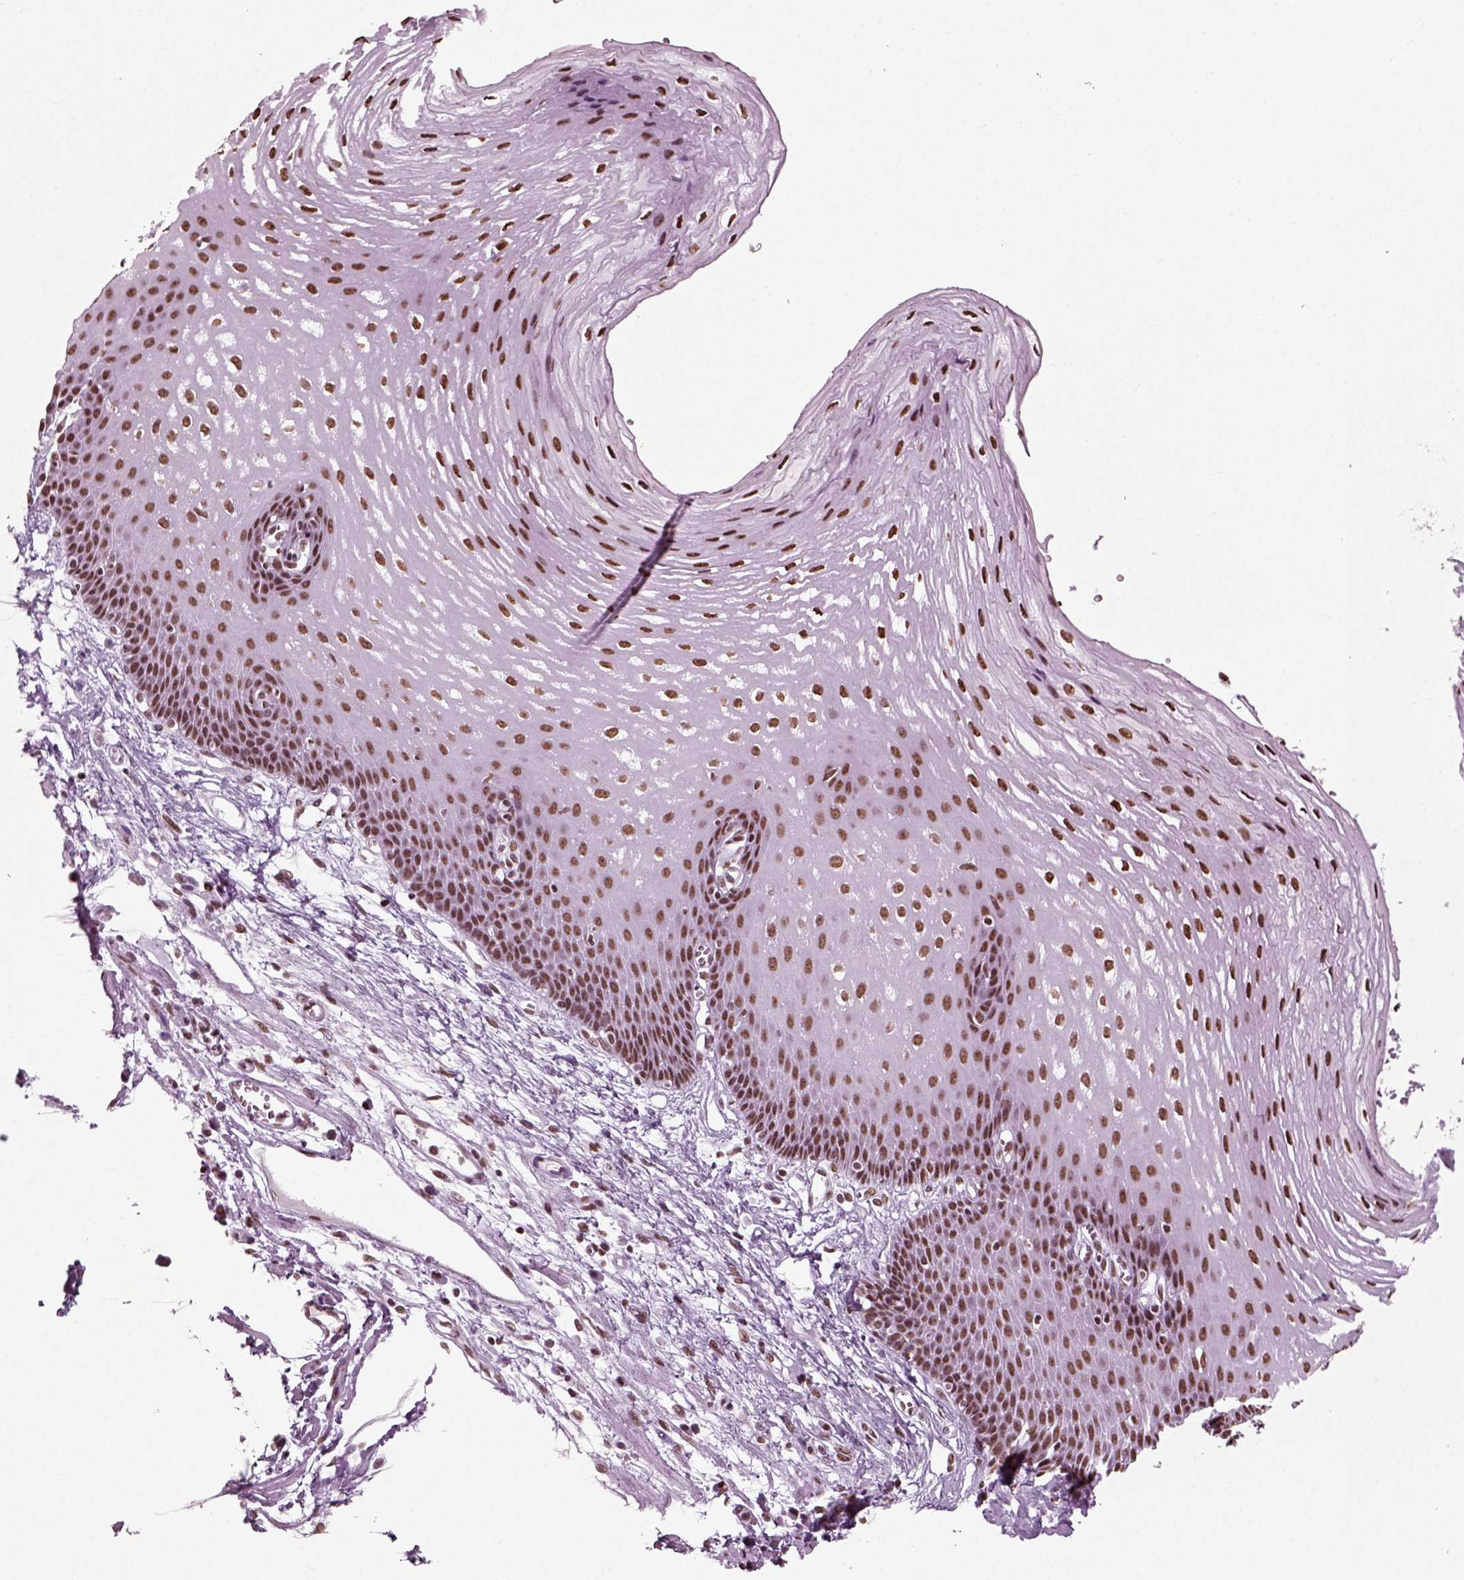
{"staining": {"intensity": "moderate", "quantity": ">75%", "location": "nuclear"}, "tissue": "esophagus", "cell_type": "Squamous epithelial cells", "image_type": "normal", "snomed": [{"axis": "morphology", "description": "Normal tissue, NOS"}, {"axis": "topography", "description": "Esophagus"}], "caption": "The histopathology image displays staining of benign esophagus, revealing moderate nuclear protein staining (brown color) within squamous epithelial cells. The staining was performed using DAB to visualize the protein expression in brown, while the nuclei were stained in blue with hematoxylin (Magnification: 20x).", "gene": "POLR1H", "patient": {"sex": "male", "age": 72}}